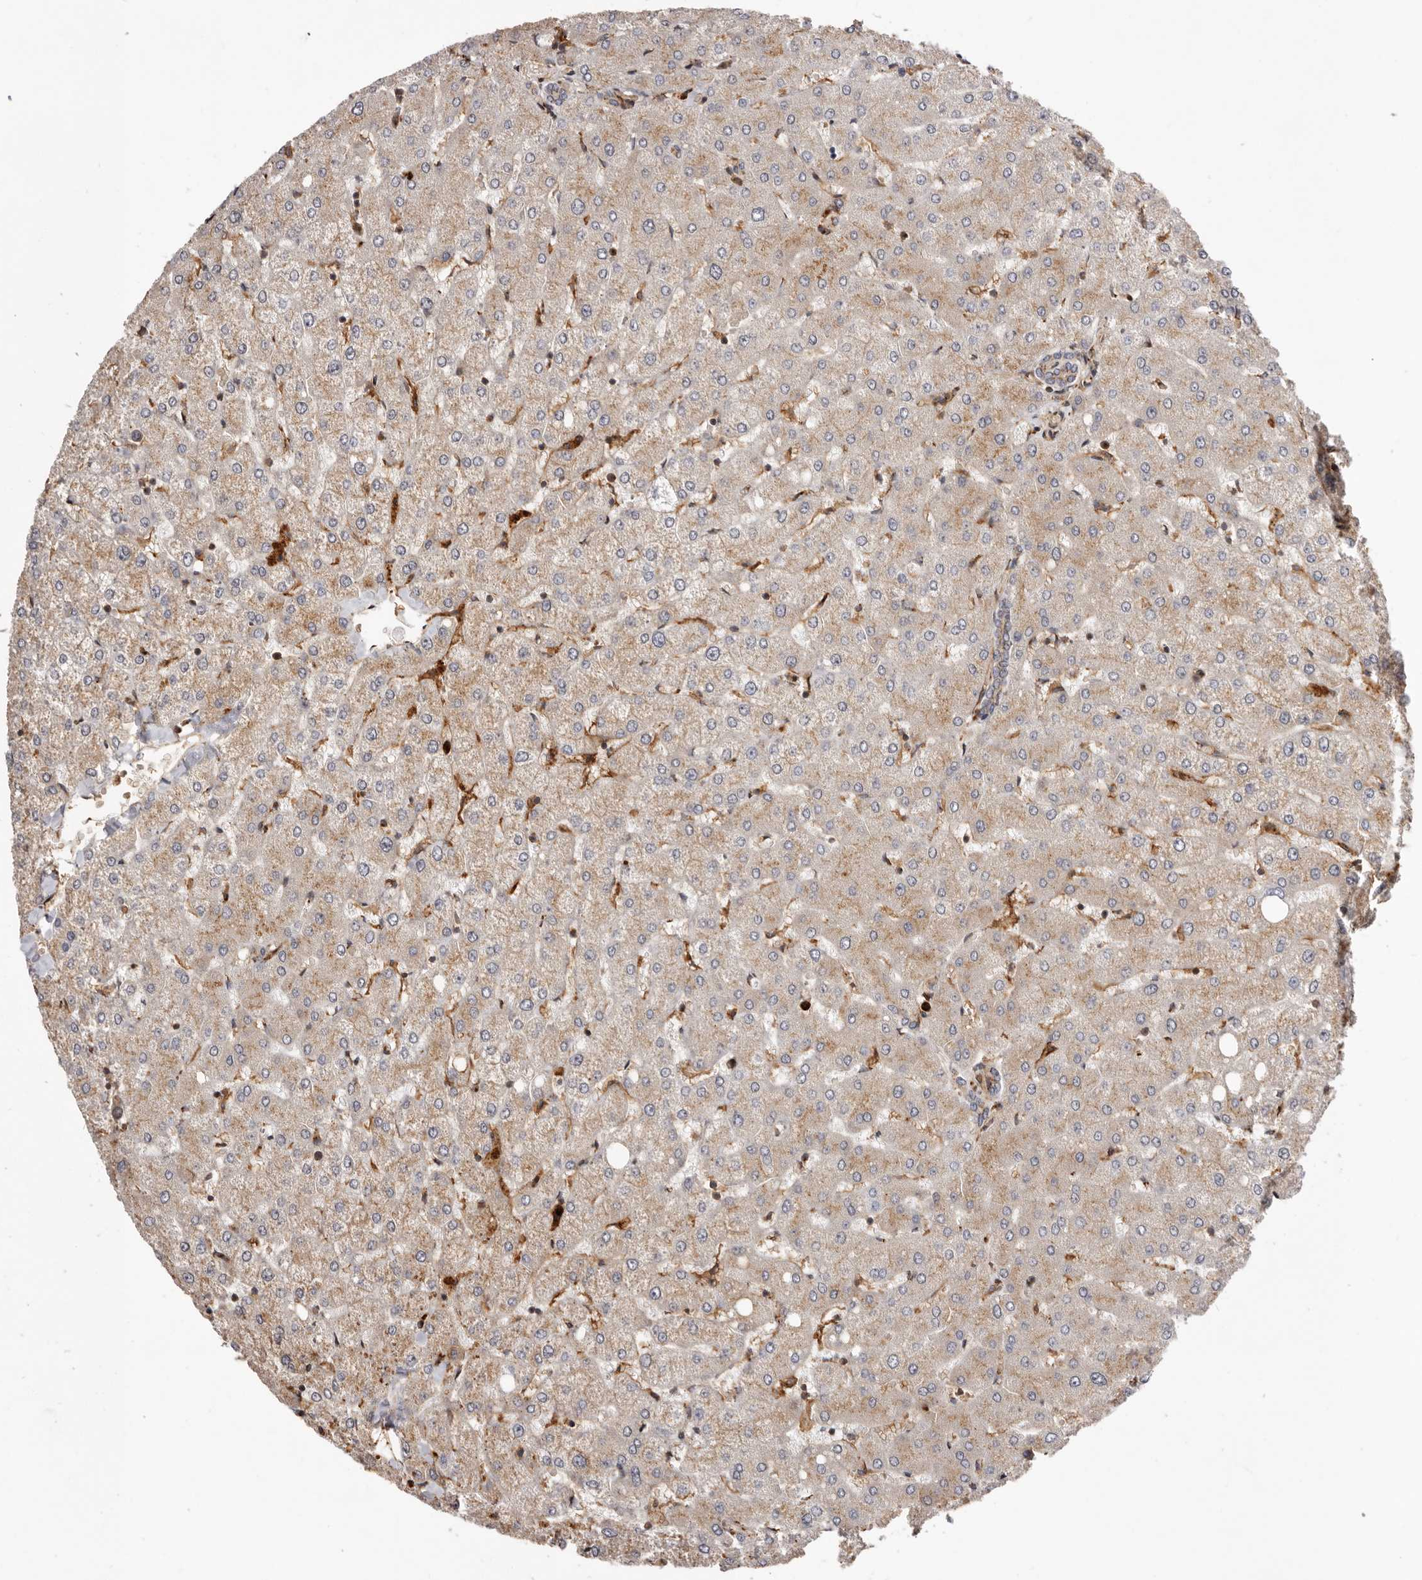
{"staining": {"intensity": "moderate", "quantity": "25%-75%", "location": "cytoplasmic/membranous"}, "tissue": "liver", "cell_type": "Cholangiocytes", "image_type": "normal", "snomed": [{"axis": "morphology", "description": "Normal tissue, NOS"}, {"axis": "topography", "description": "Liver"}], "caption": "Immunohistochemistry (DAB (3,3'-diaminobenzidine)) staining of benign liver shows moderate cytoplasmic/membranous protein staining in about 25%-75% of cholangiocytes. (brown staining indicates protein expression, while blue staining denotes nuclei).", "gene": "GPR27", "patient": {"sex": "female", "age": 54}}